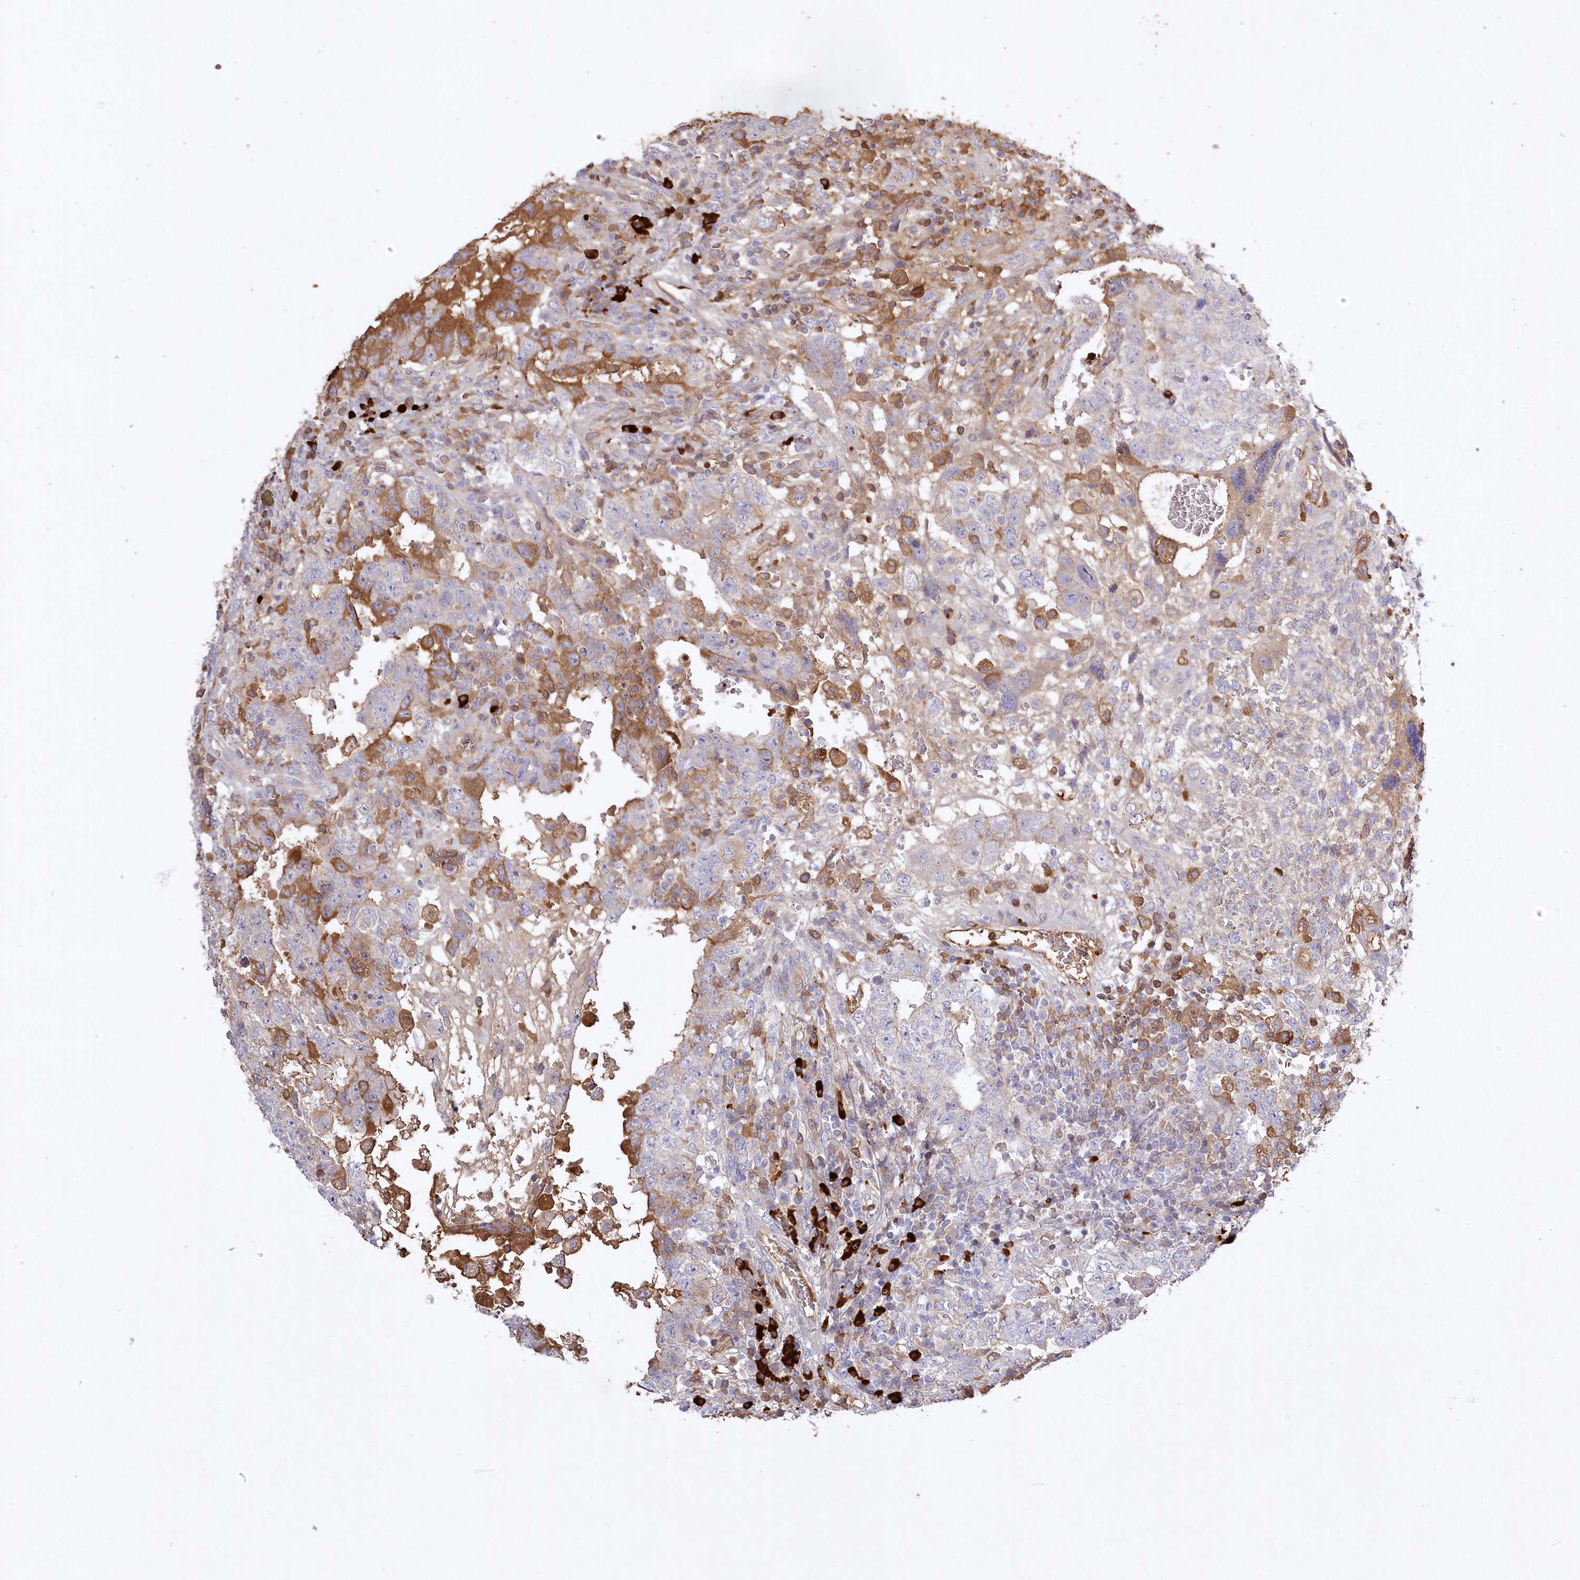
{"staining": {"intensity": "moderate", "quantity": "25%-75%", "location": "cytoplasmic/membranous"}, "tissue": "testis cancer", "cell_type": "Tumor cells", "image_type": "cancer", "snomed": [{"axis": "morphology", "description": "Carcinoma, Embryonal, NOS"}, {"axis": "topography", "description": "Testis"}], "caption": "High-power microscopy captured an IHC histopathology image of testis embryonal carcinoma, revealing moderate cytoplasmic/membranous staining in about 25%-75% of tumor cells. Nuclei are stained in blue.", "gene": "WBP1L", "patient": {"sex": "male", "age": 26}}